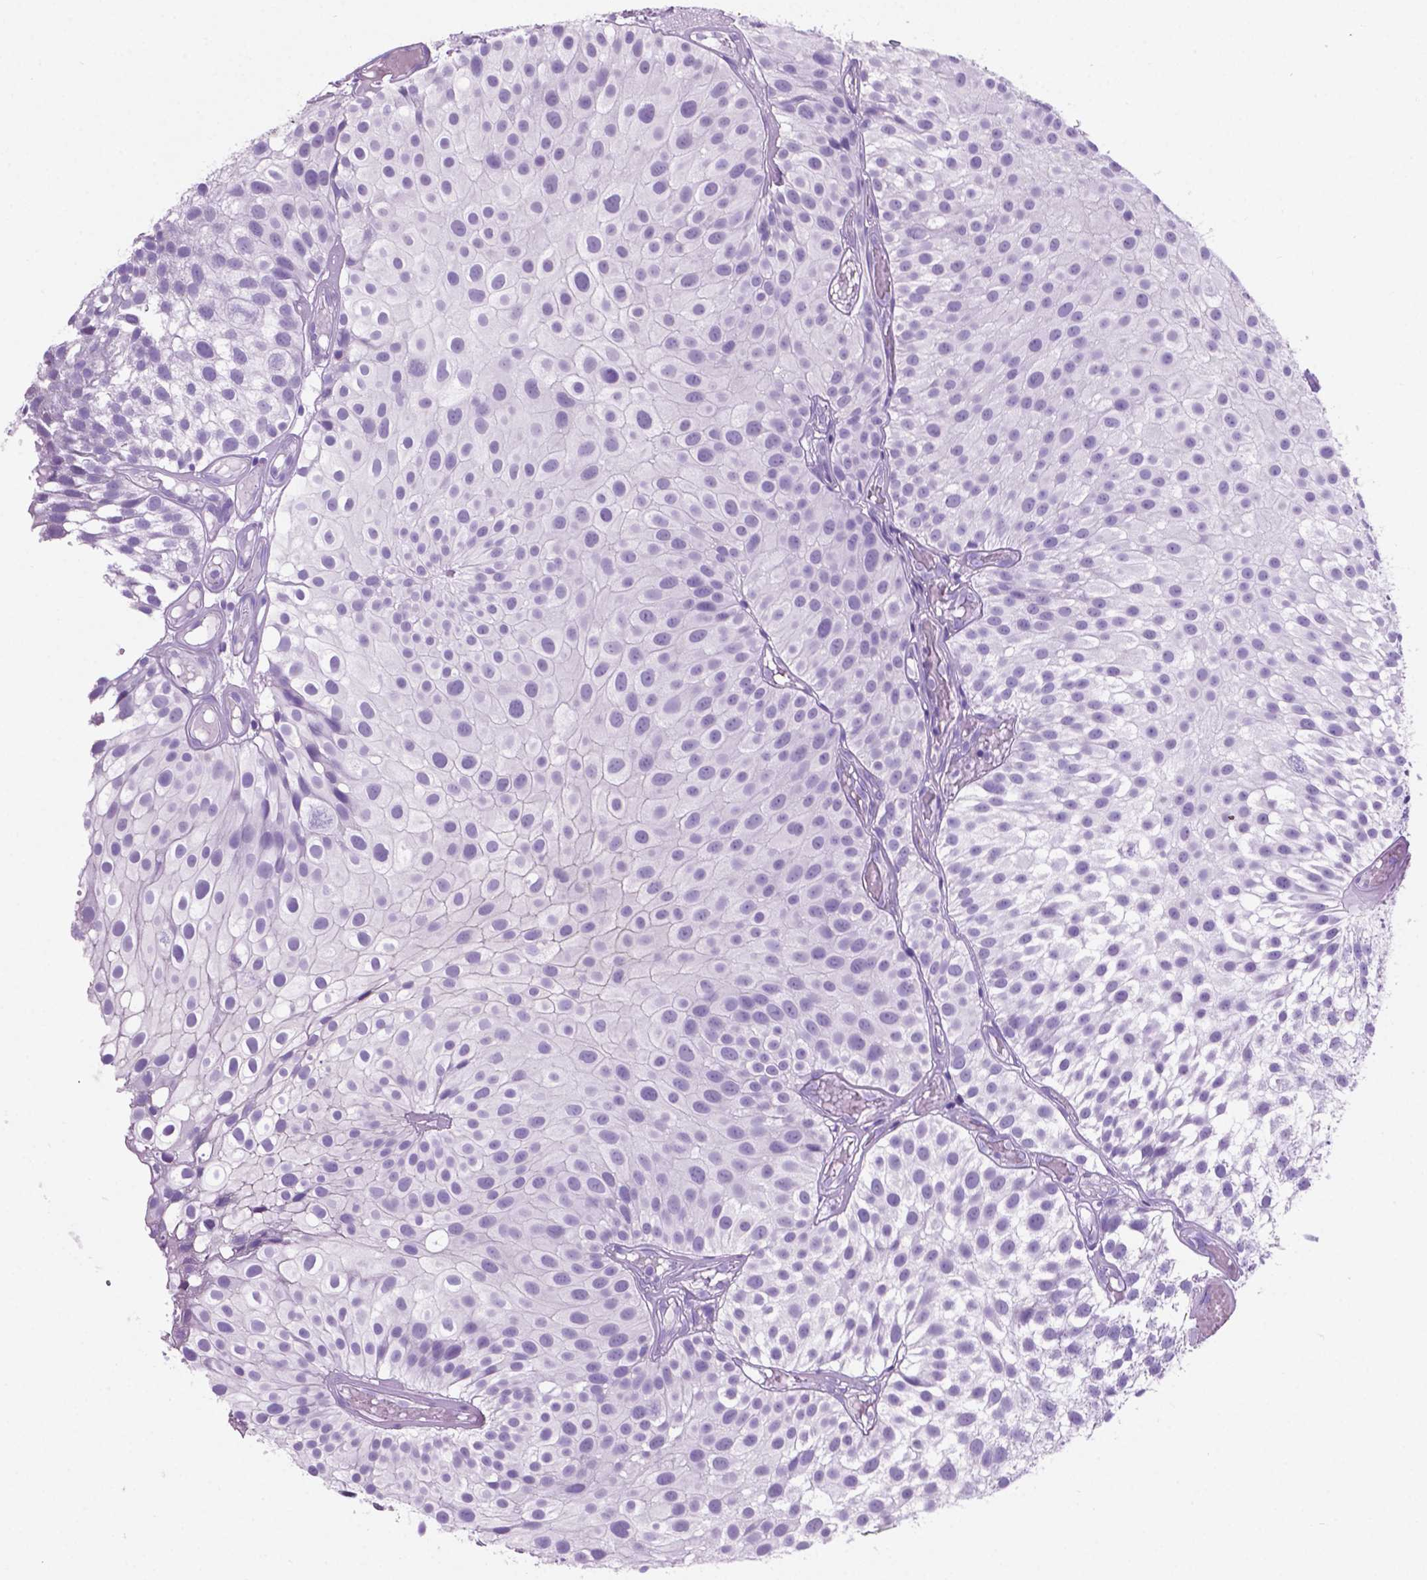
{"staining": {"intensity": "negative", "quantity": "none", "location": "none"}, "tissue": "urothelial cancer", "cell_type": "Tumor cells", "image_type": "cancer", "snomed": [{"axis": "morphology", "description": "Urothelial carcinoma, Low grade"}, {"axis": "topography", "description": "Urinary bladder"}], "caption": "Tumor cells are negative for protein expression in human urothelial cancer.", "gene": "GRIN2B", "patient": {"sex": "male", "age": 79}}